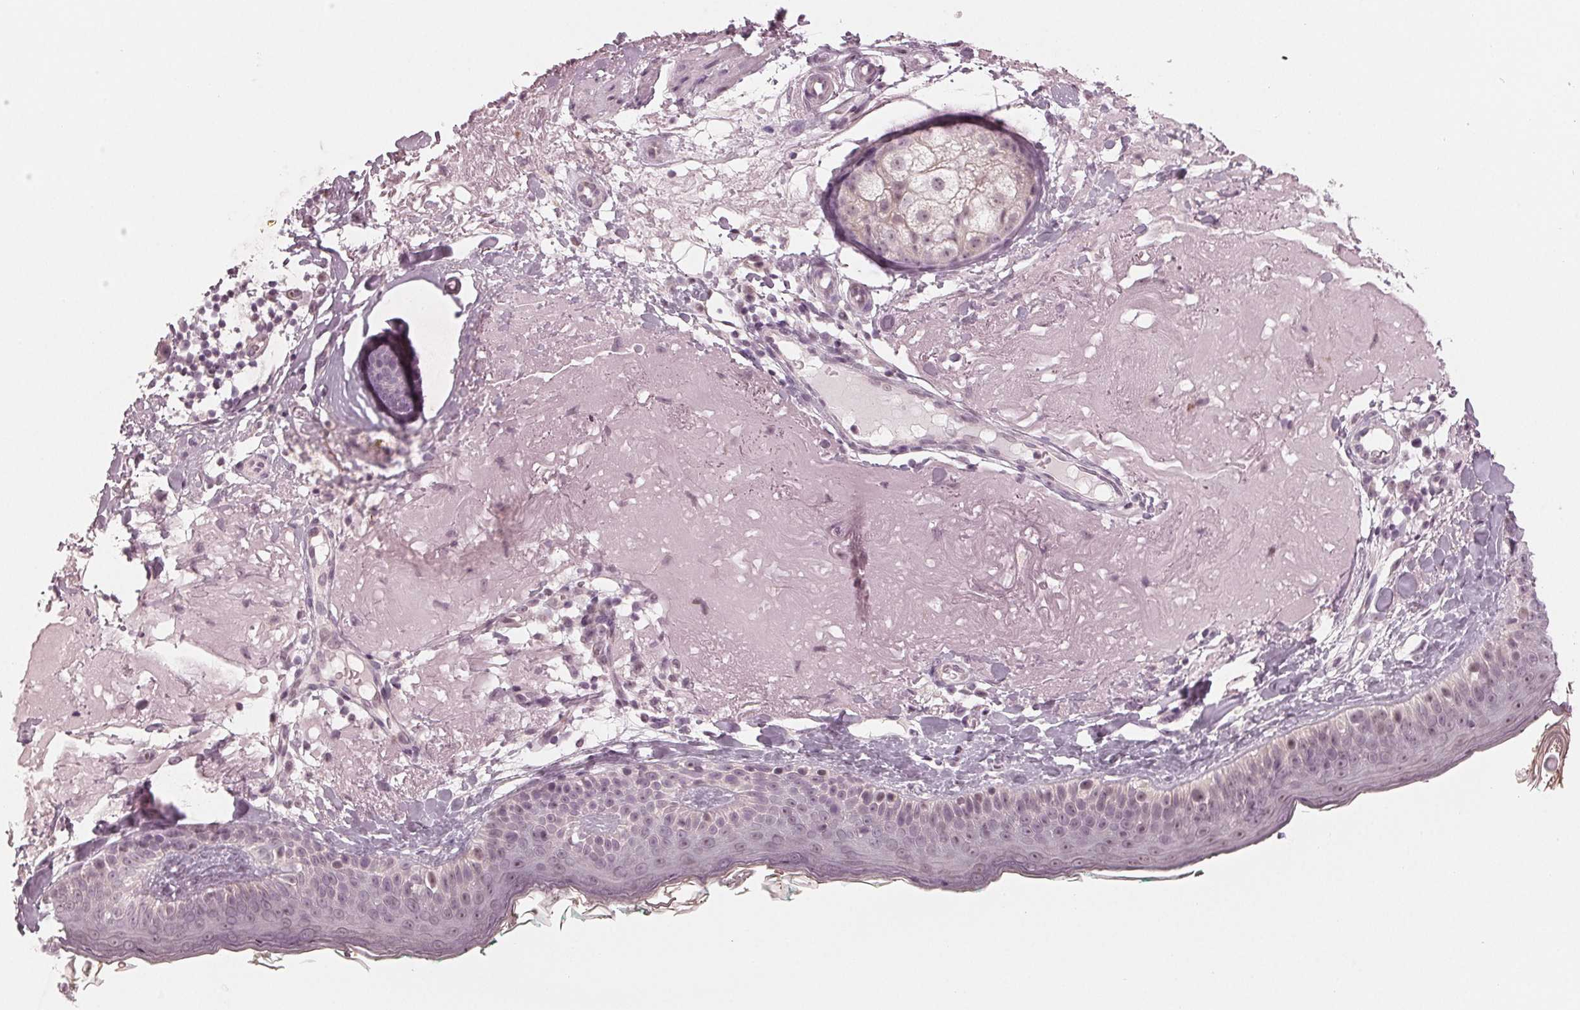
{"staining": {"intensity": "negative", "quantity": "none", "location": "none"}, "tissue": "skin", "cell_type": "Fibroblasts", "image_type": "normal", "snomed": [{"axis": "morphology", "description": "Normal tissue, NOS"}, {"axis": "topography", "description": "Skin"}], "caption": "Skin stained for a protein using immunohistochemistry reveals no staining fibroblasts.", "gene": "ADPRHL1", "patient": {"sex": "male", "age": 73}}